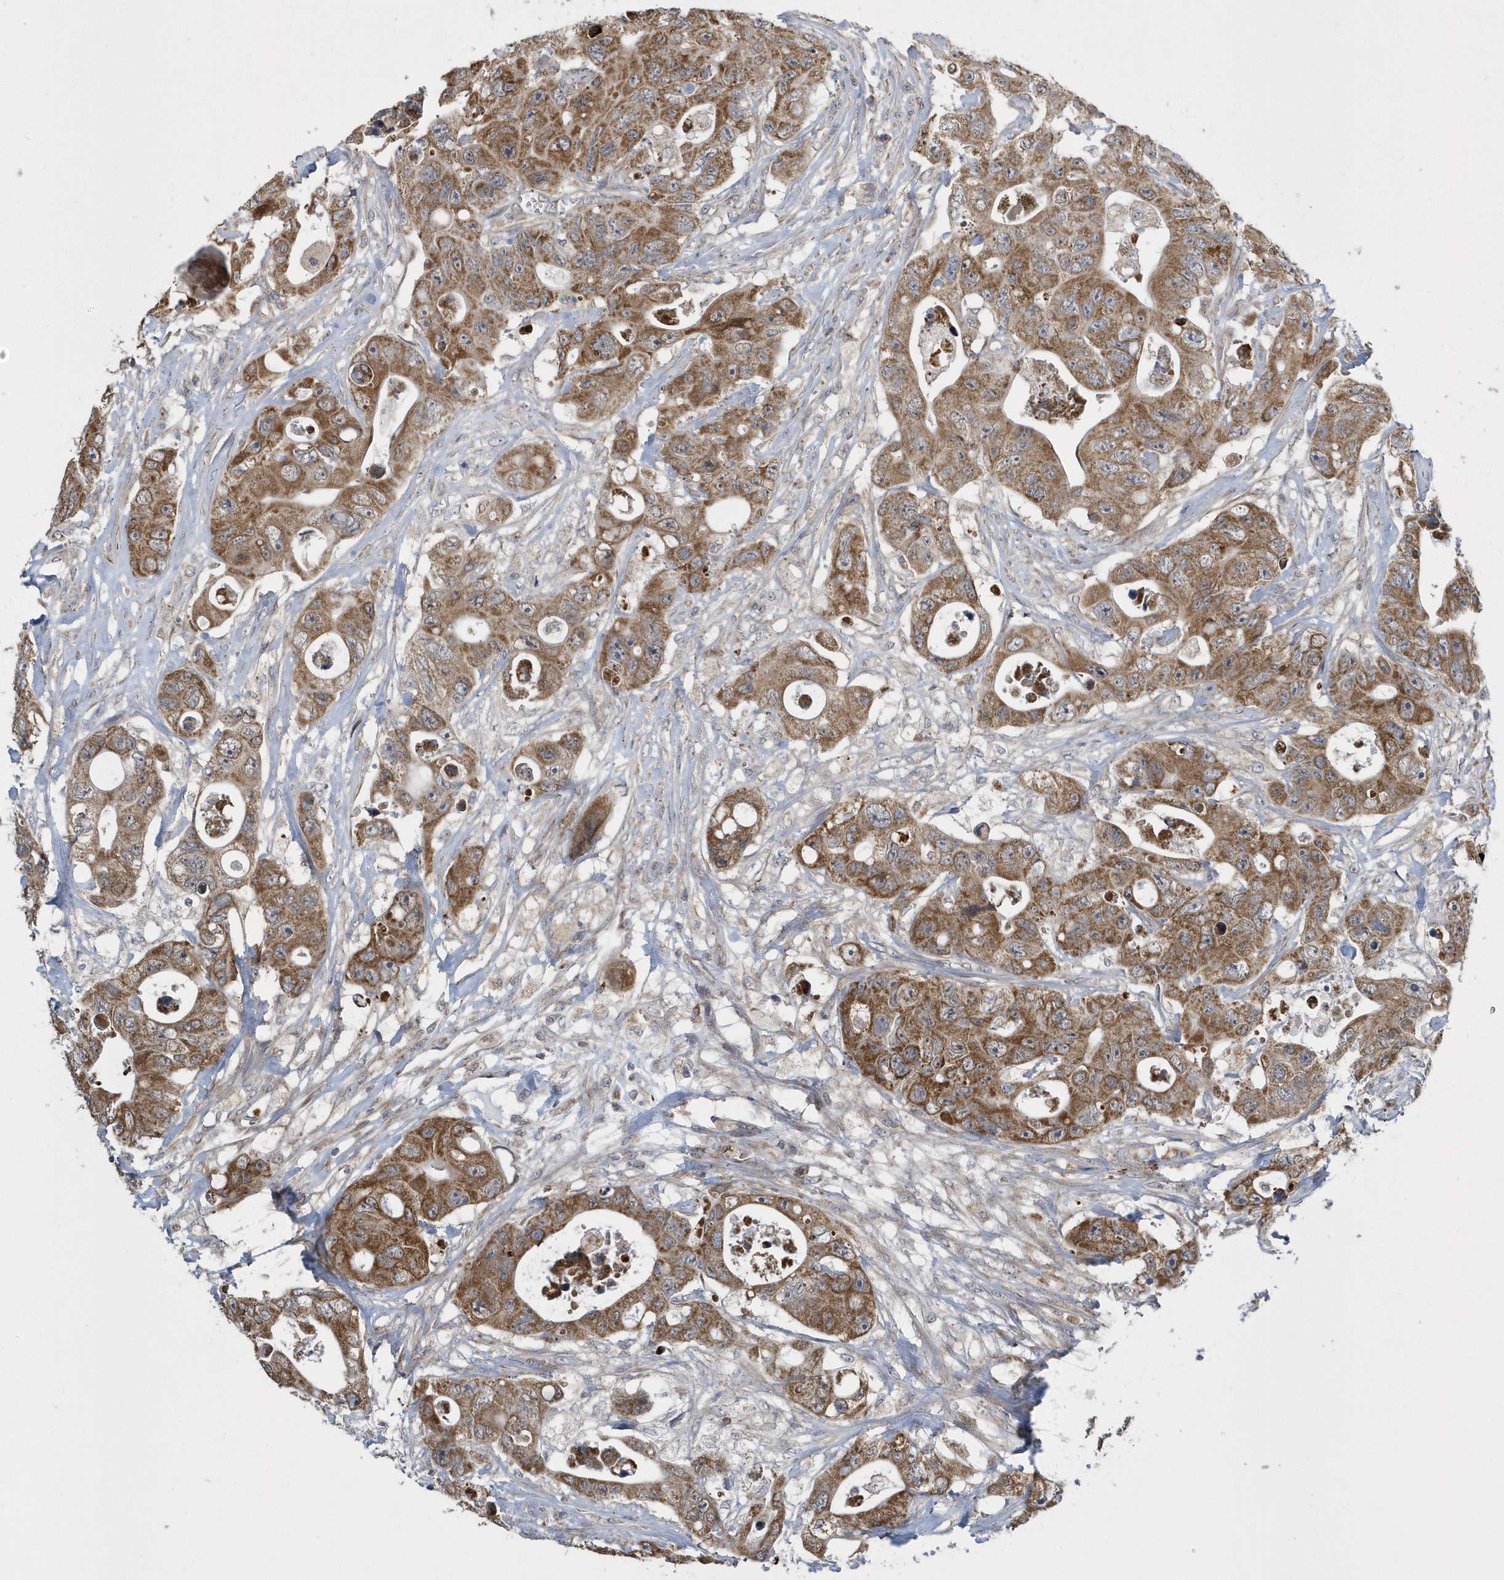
{"staining": {"intensity": "moderate", "quantity": ">75%", "location": "cytoplasmic/membranous"}, "tissue": "colorectal cancer", "cell_type": "Tumor cells", "image_type": "cancer", "snomed": [{"axis": "morphology", "description": "Adenocarcinoma, NOS"}, {"axis": "topography", "description": "Colon"}], "caption": "Immunohistochemical staining of human adenocarcinoma (colorectal) shows medium levels of moderate cytoplasmic/membranous protein staining in approximately >75% of tumor cells.", "gene": "SLX9", "patient": {"sex": "female", "age": 46}}